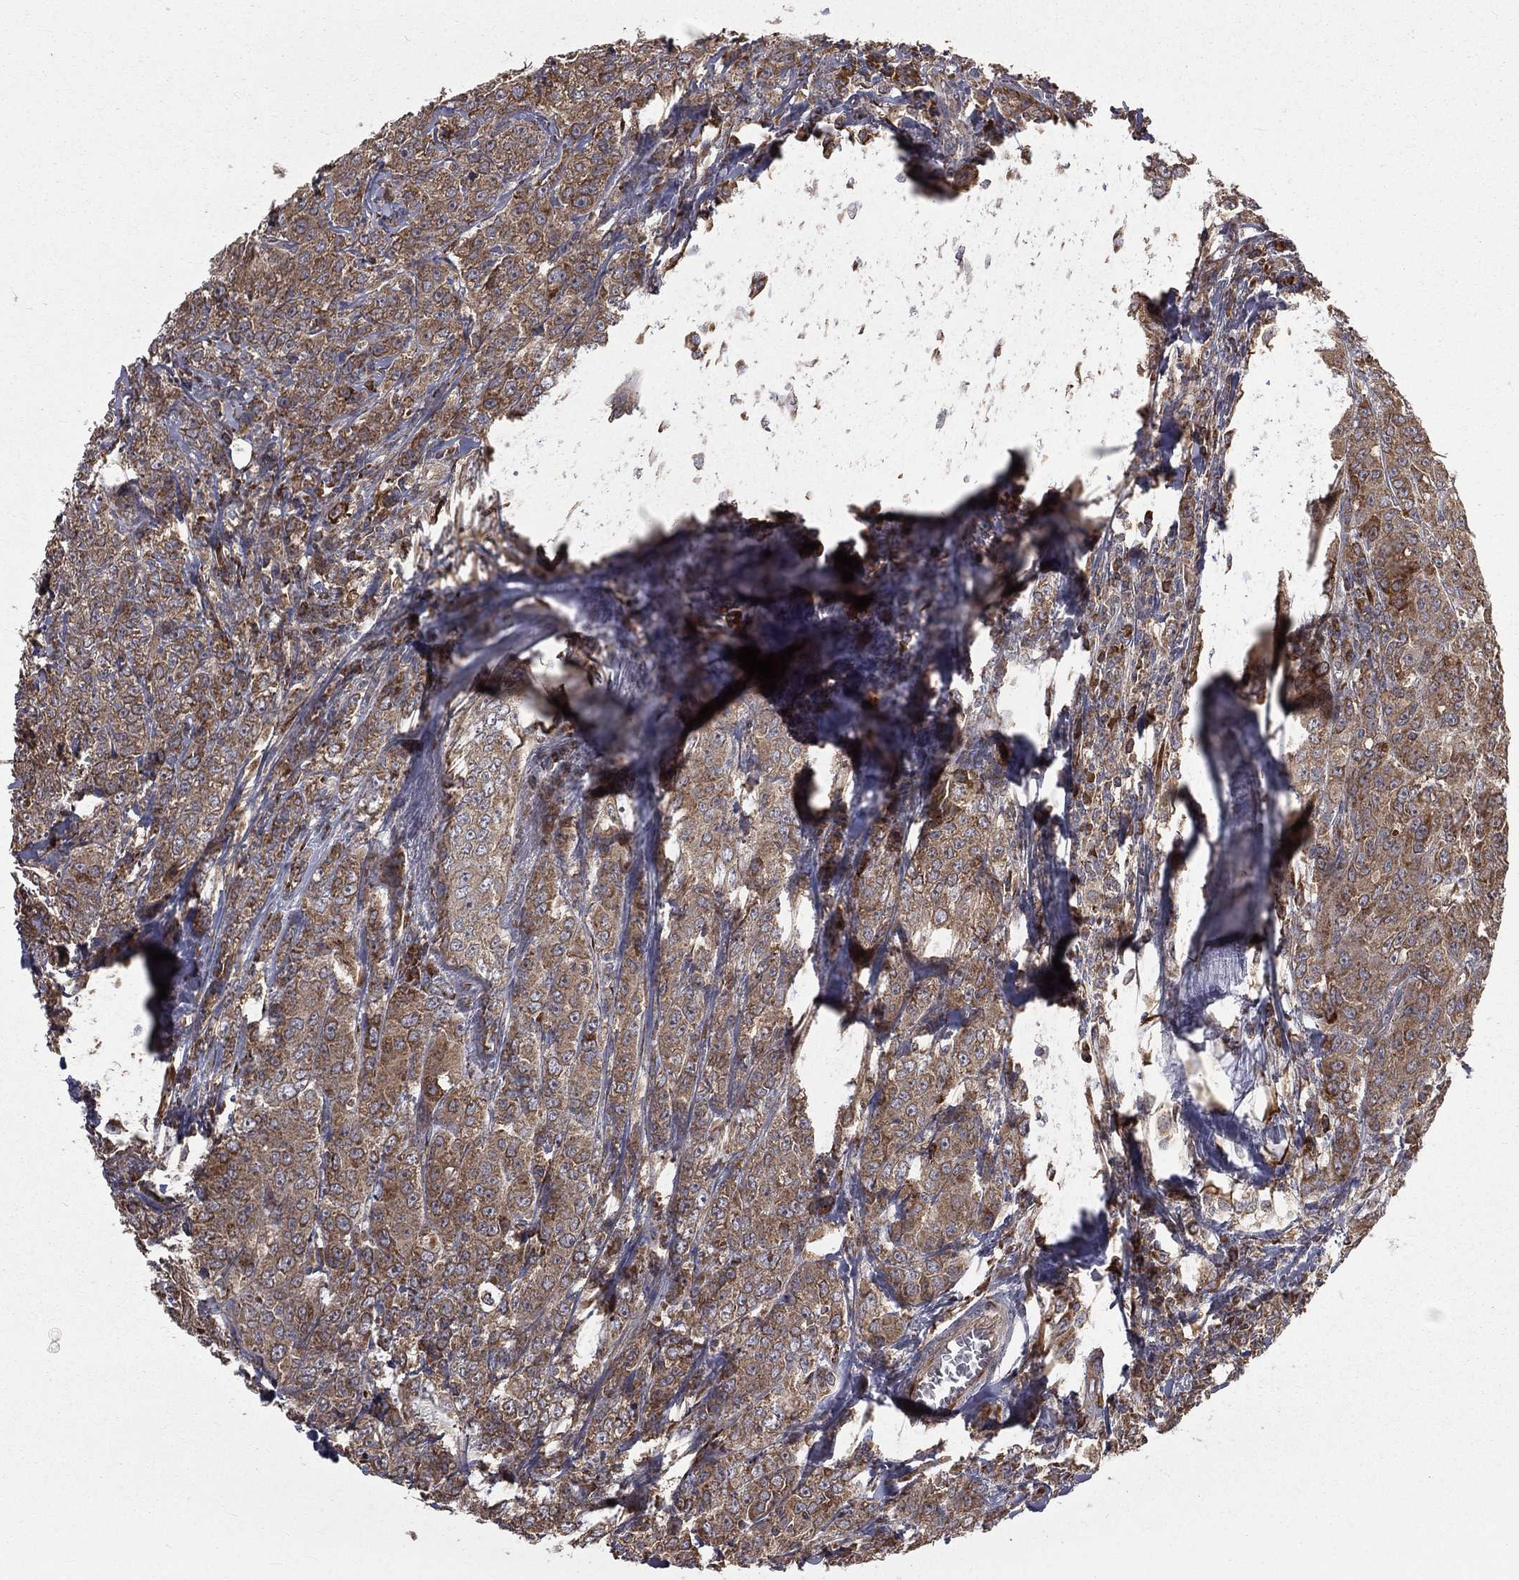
{"staining": {"intensity": "weak", "quantity": ">75%", "location": "cytoplasmic/membranous"}, "tissue": "breast cancer", "cell_type": "Tumor cells", "image_type": "cancer", "snomed": [{"axis": "morphology", "description": "Duct carcinoma"}, {"axis": "topography", "description": "Breast"}], "caption": "Protein staining shows weak cytoplasmic/membranous staining in about >75% of tumor cells in breast cancer (infiltrating ductal carcinoma).", "gene": "OLFML1", "patient": {"sex": "female", "age": 43}}